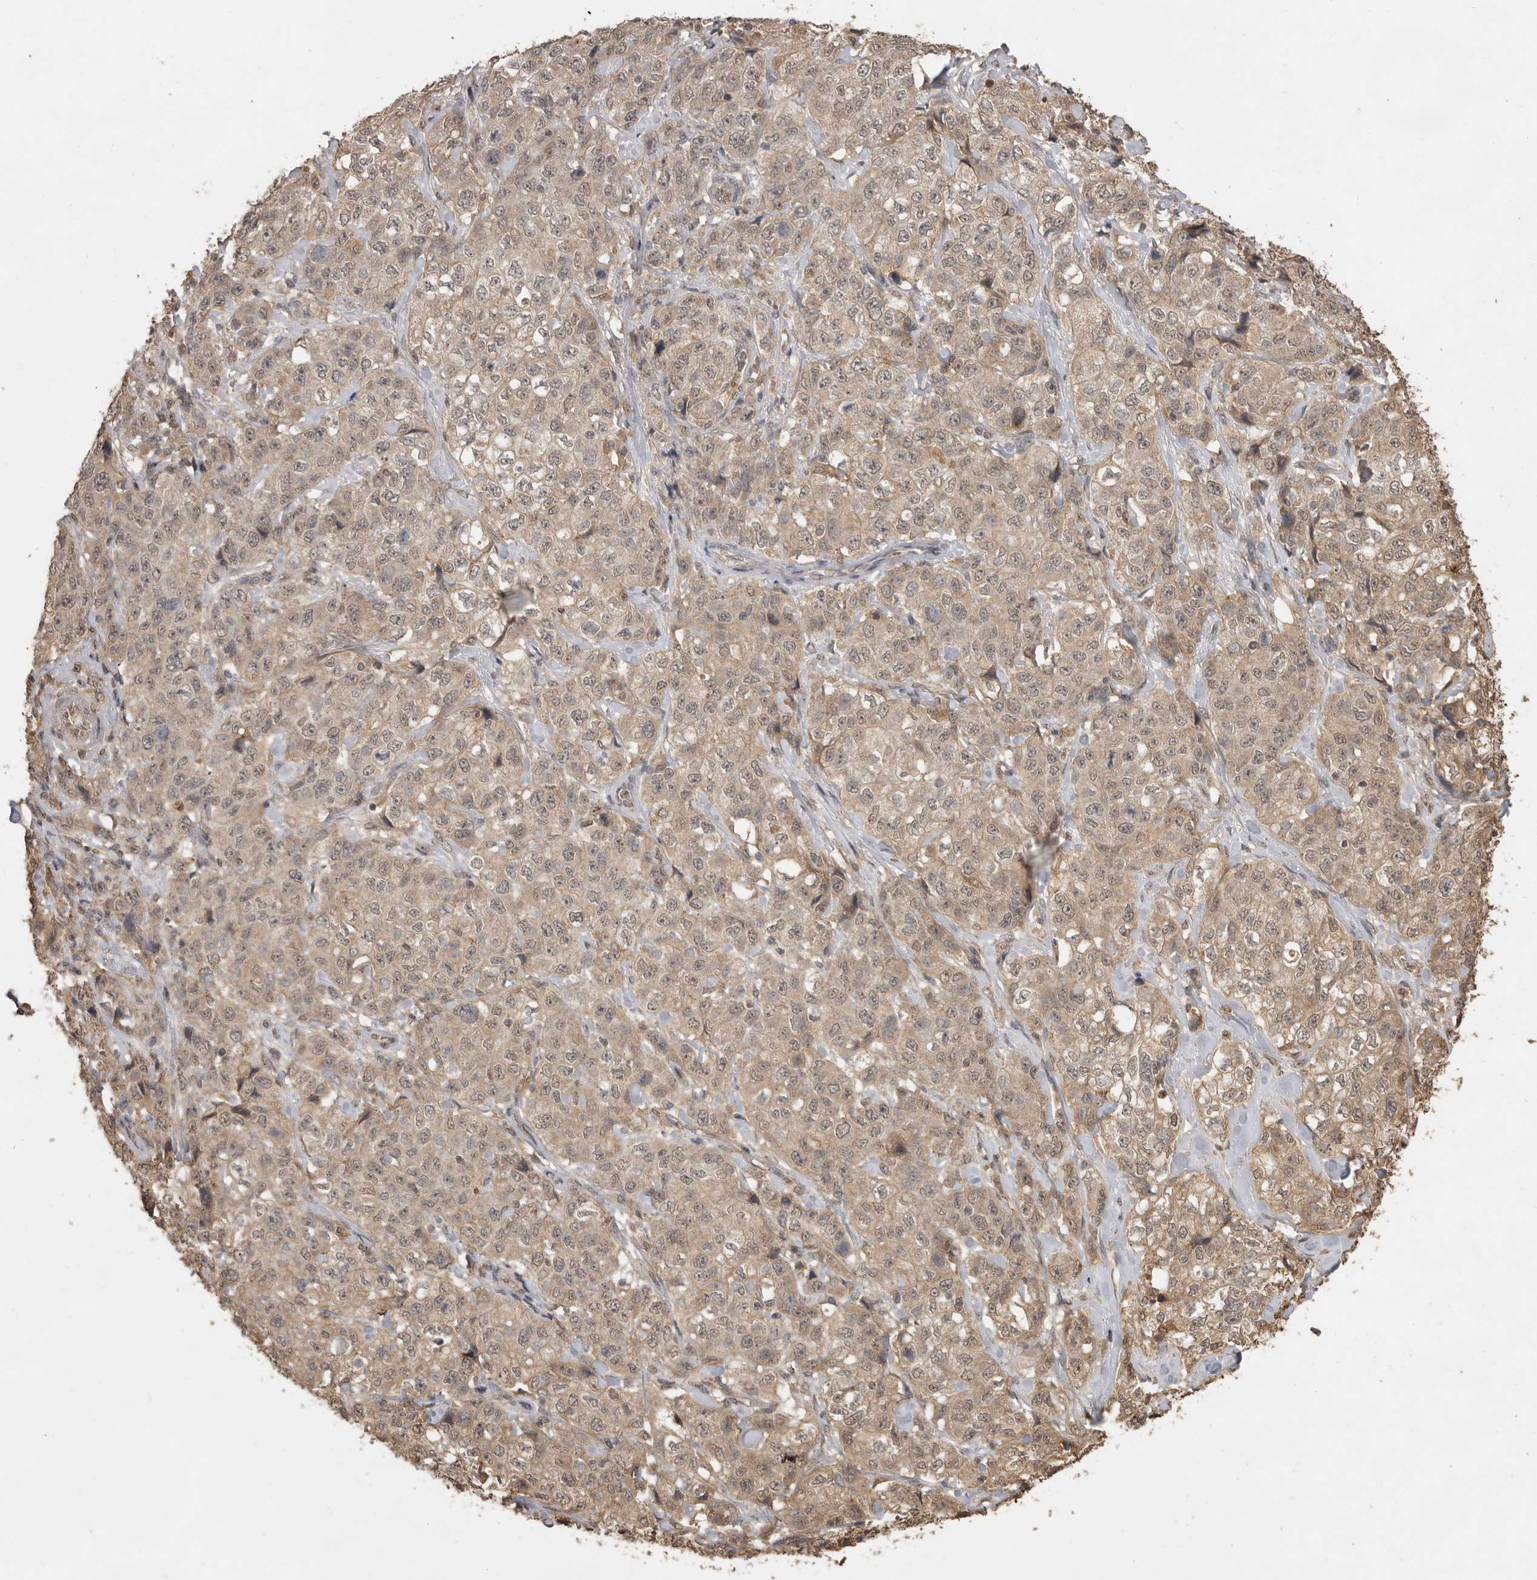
{"staining": {"intensity": "weak", "quantity": "25%-75%", "location": "nuclear"}, "tissue": "stomach cancer", "cell_type": "Tumor cells", "image_type": "cancer", "snomed": [{"axis": "morphology", "description": "Adenocarcinoma, NOS"}, {"axis": "topography", "description": "Stomach"}], "caption": "There is low levels of weak nuclear expression in tumor cells of stomach cancer, as demonstrated by immunohistochemical staining (brown color).", "gene": "JAG2", "patient": {"sex": "male", "age": 48}}